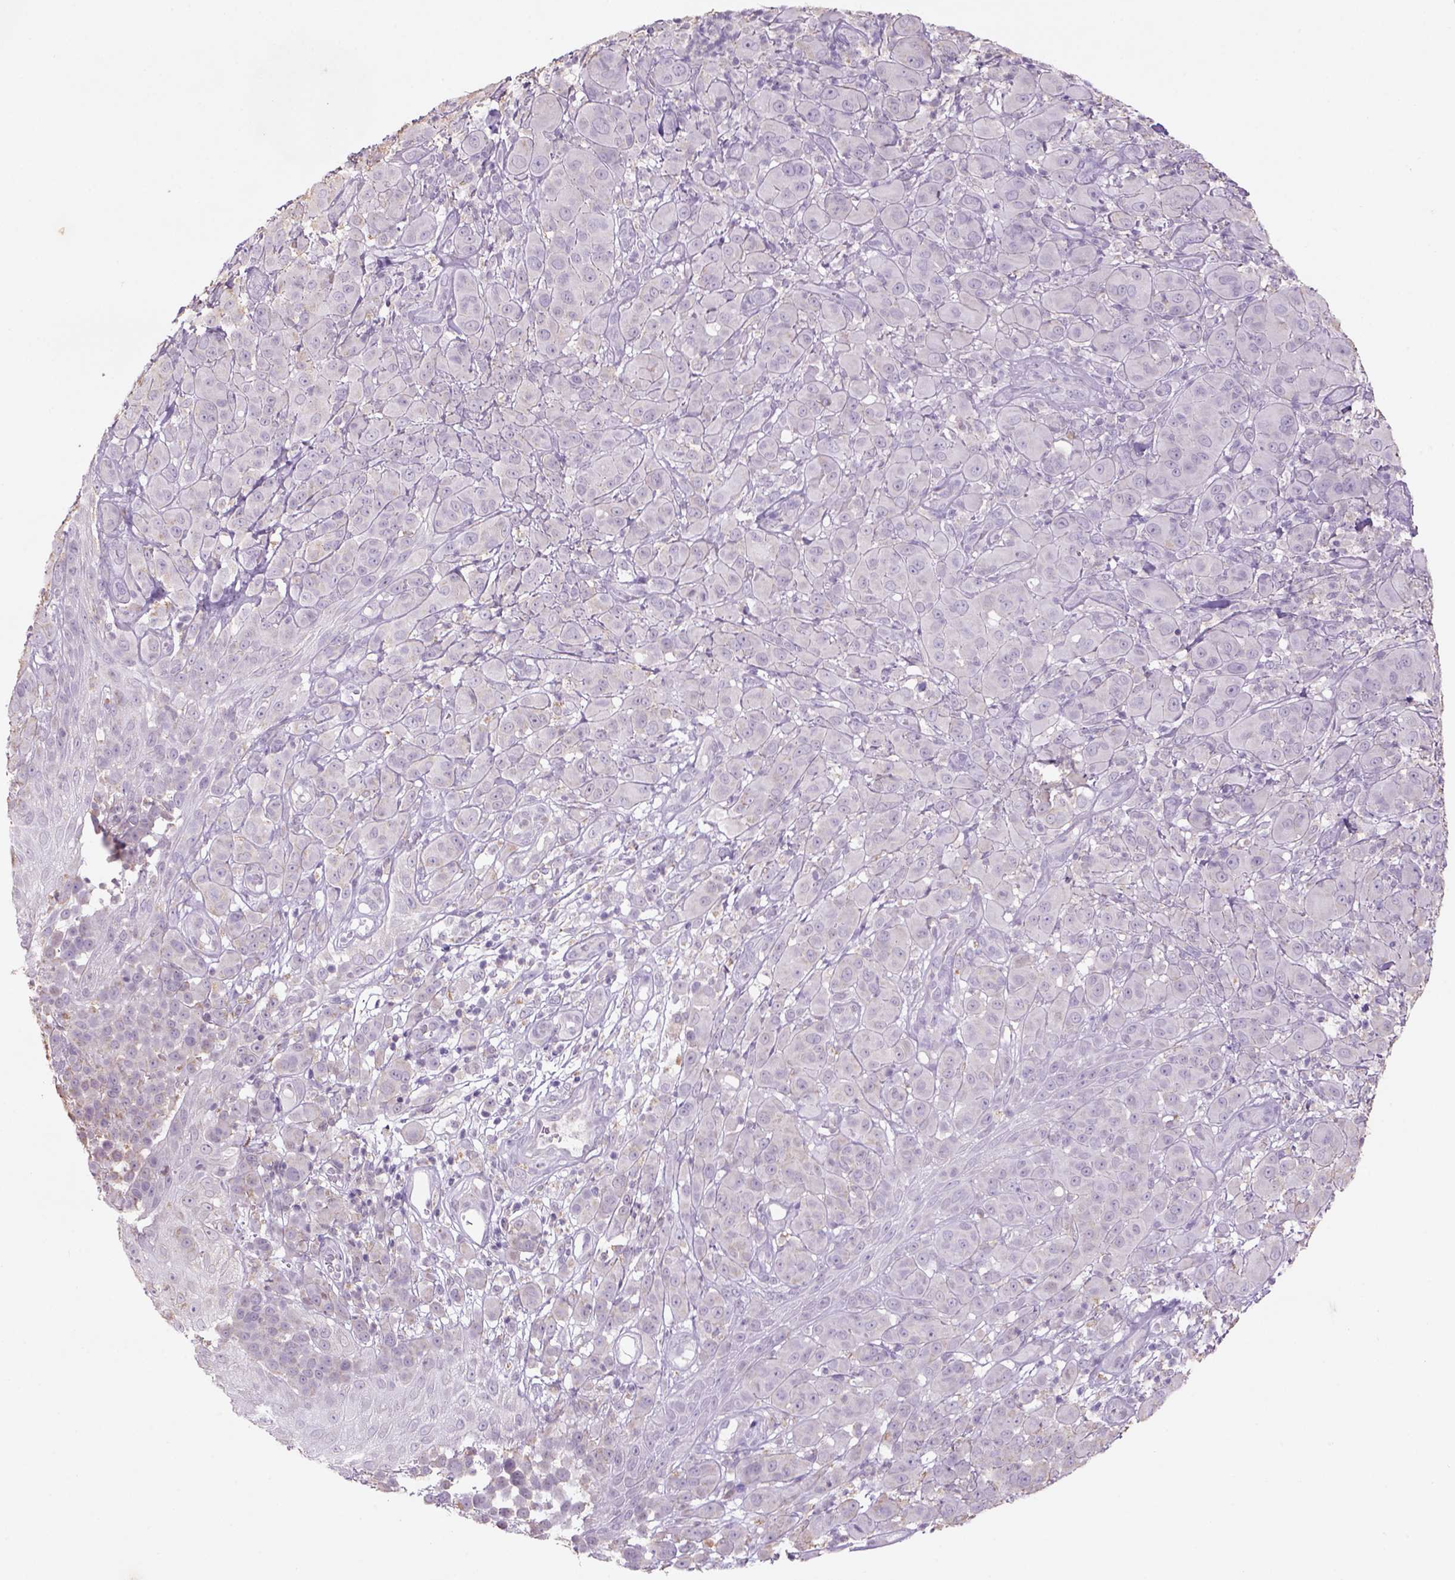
{"staining": {"intensity": "negative", "quantity": "none", "location": "none"}, "tissue": "melanoma", "cell_type": "Tumor cells", "image_type": "cancer", "snomed": [{"axis": "morphology", "description": "Malignant melanoma, NOS"}, {"axis": "topography", "description": "Skin"}], "caption": "Protein analysis of melanoma exhibits no significant staining in tumor cells. Brightfield microscopy of immunohistochemistry (IHC) stained with DAB (brown) and hematoxylin (blue), captured at high magnification.", "gene": "NAALAD2", "patient": {"sex": "female", "age": 87}}